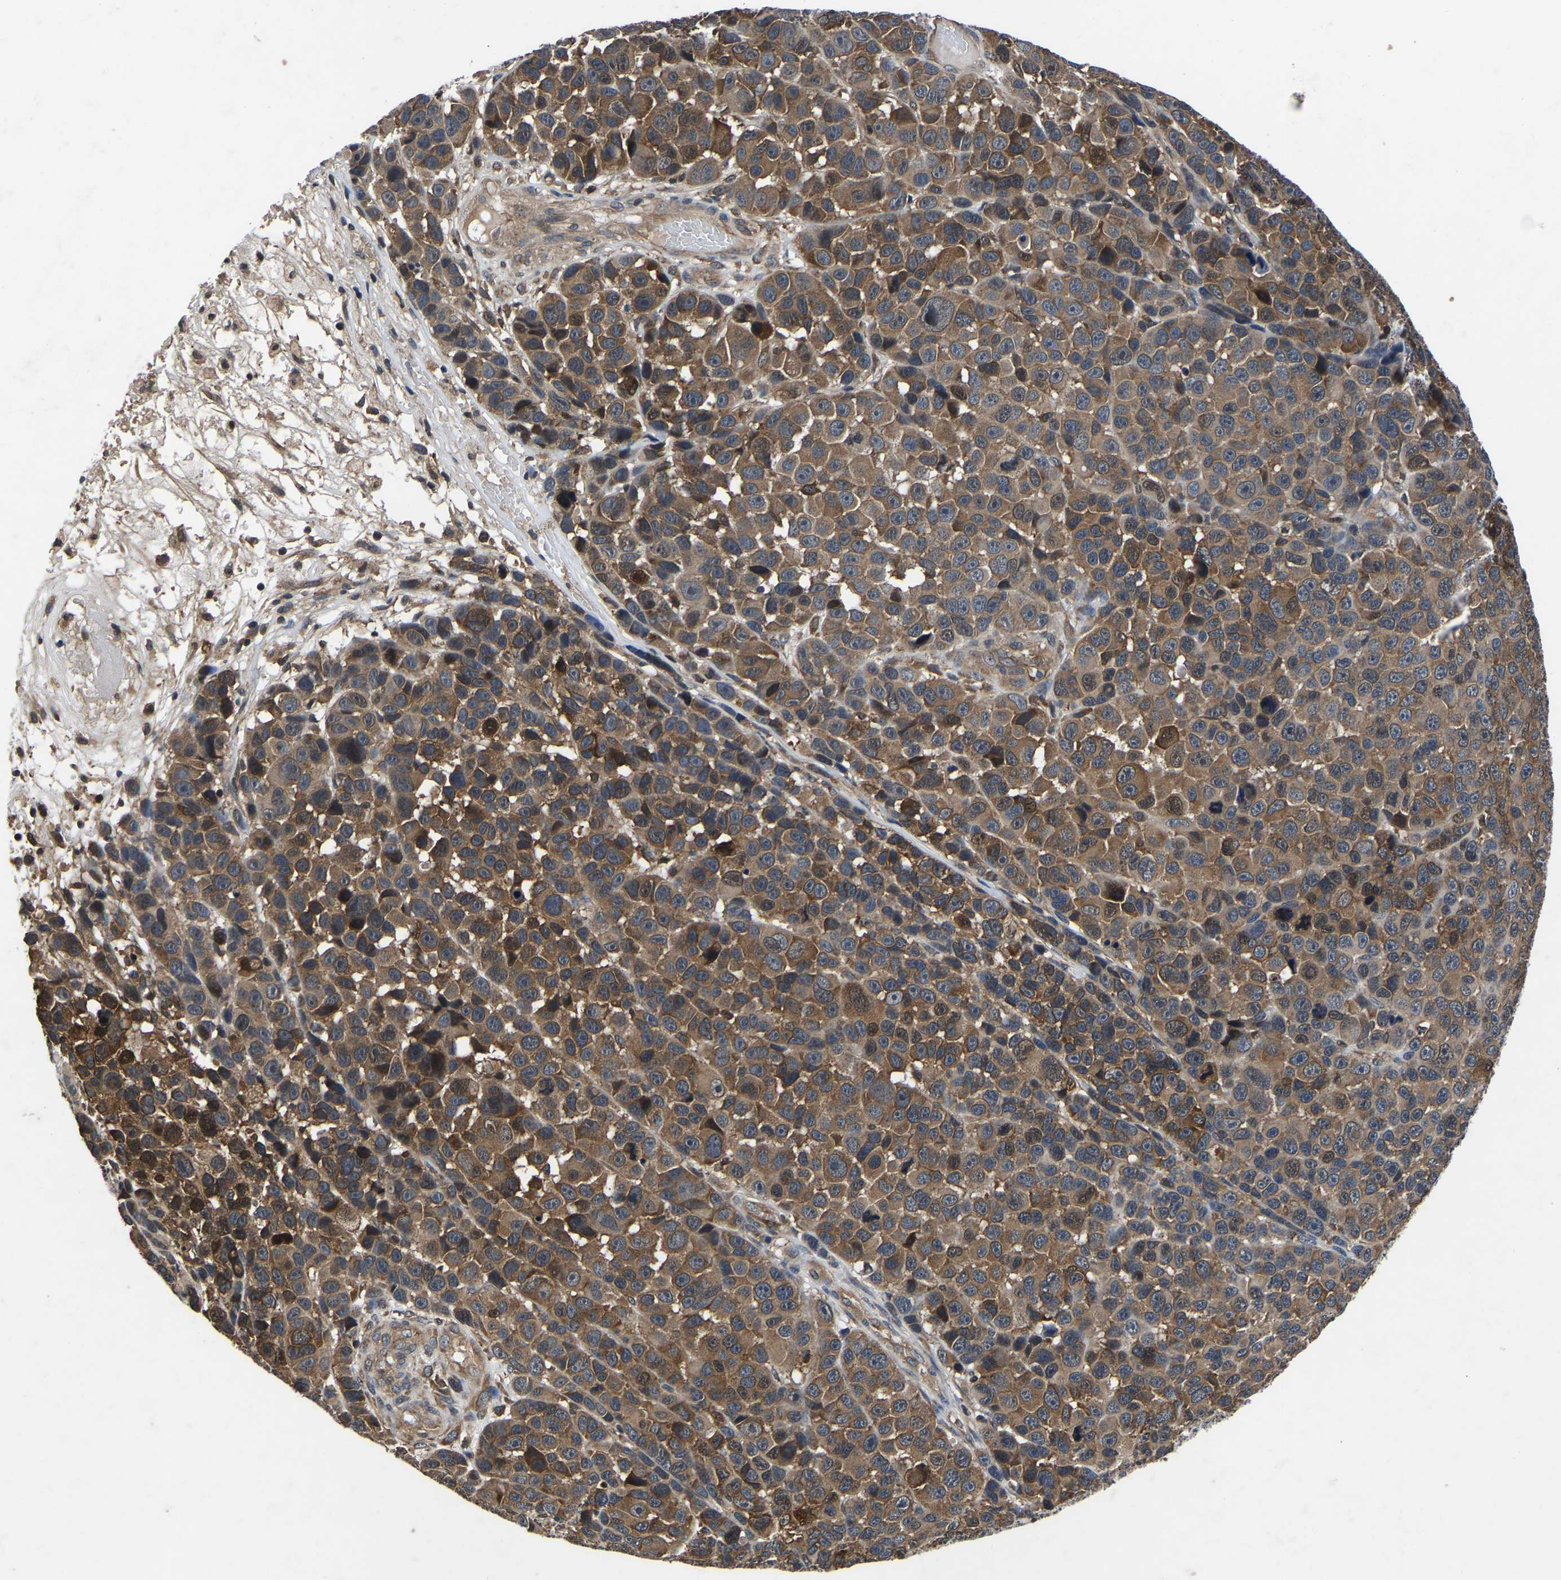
{"staining": {"intensity": "moderate", "quantity": ">75%", "location": "cytoplasmic/membranous"}, "tissue": "melanoma", "cell_type": "Tumor cells", "image_type": "cancer", "snomed": [{"axis": "morphology", "description": "Malignant melanoma, NOS"}, {"axis": "topography", "description": "Skin"}], "caption": "Malignant melanoma stained with immunohistochemistry demonstrates moderate cytoplasmic/membranous expression in about >75% of tumor cells. (IHC, brightfield microscopy, high magnification).", "gene": "FGD5", "patient": {"sex": "male", "age": 53}}